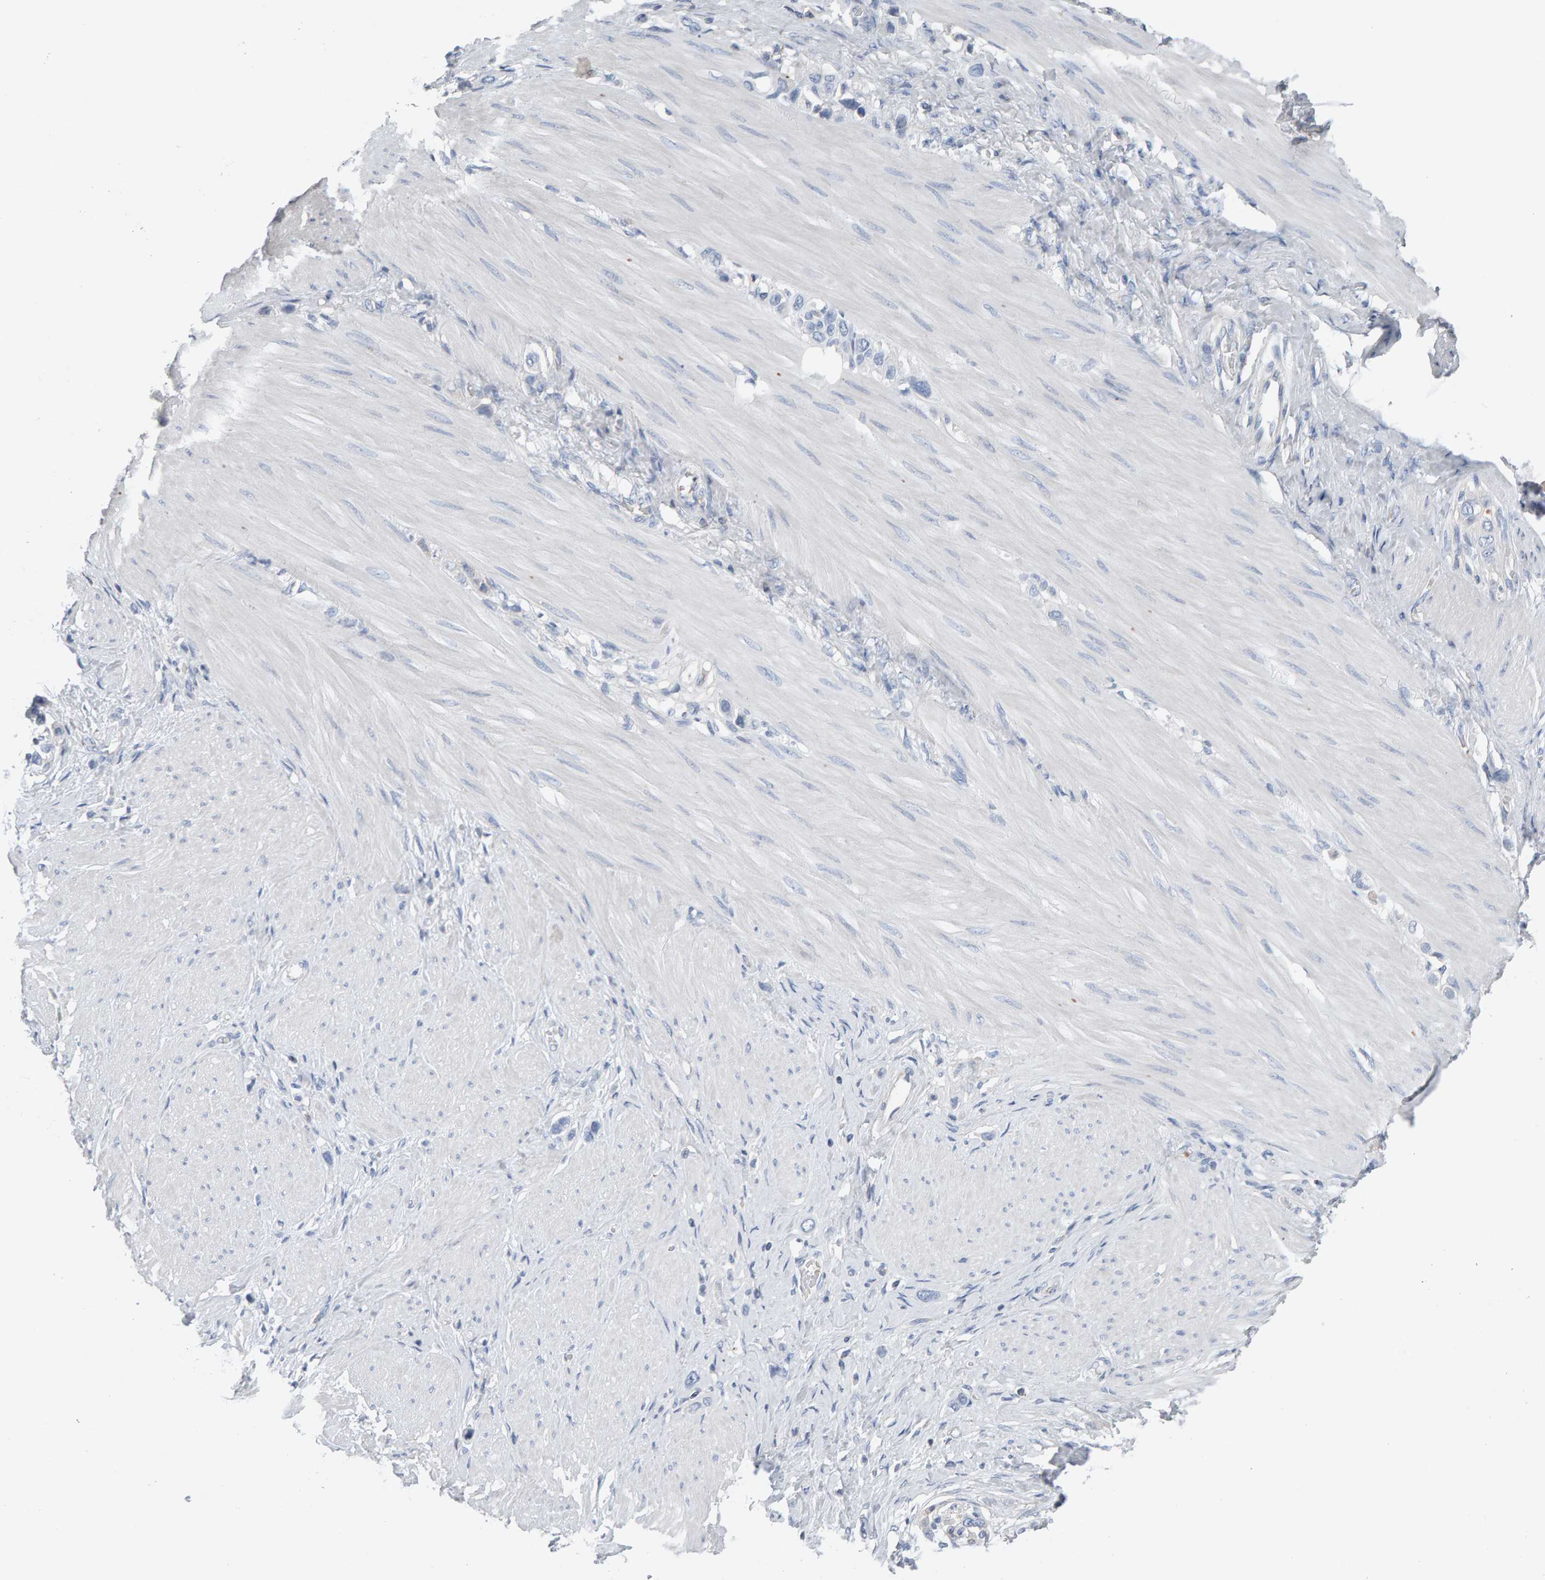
{"staining": {"intensity": "negative", "quantity": "none", "location": "none"}, "tissue": "stomach cancer", "cell_type": "Tumor cells", "image_type": "cancer", "snomed": [{"axis": "morphology", "description": "Adenocarcinoma, NOS"}, {"axis": "topography", "description": "Stomach"}], "caption": "Immunohistochemical staining of human stomach adenocarcinoma shows no significant positivity in tumor cells.", "gene": "FYN", "patient": {"sex": "female", "age": 65}}